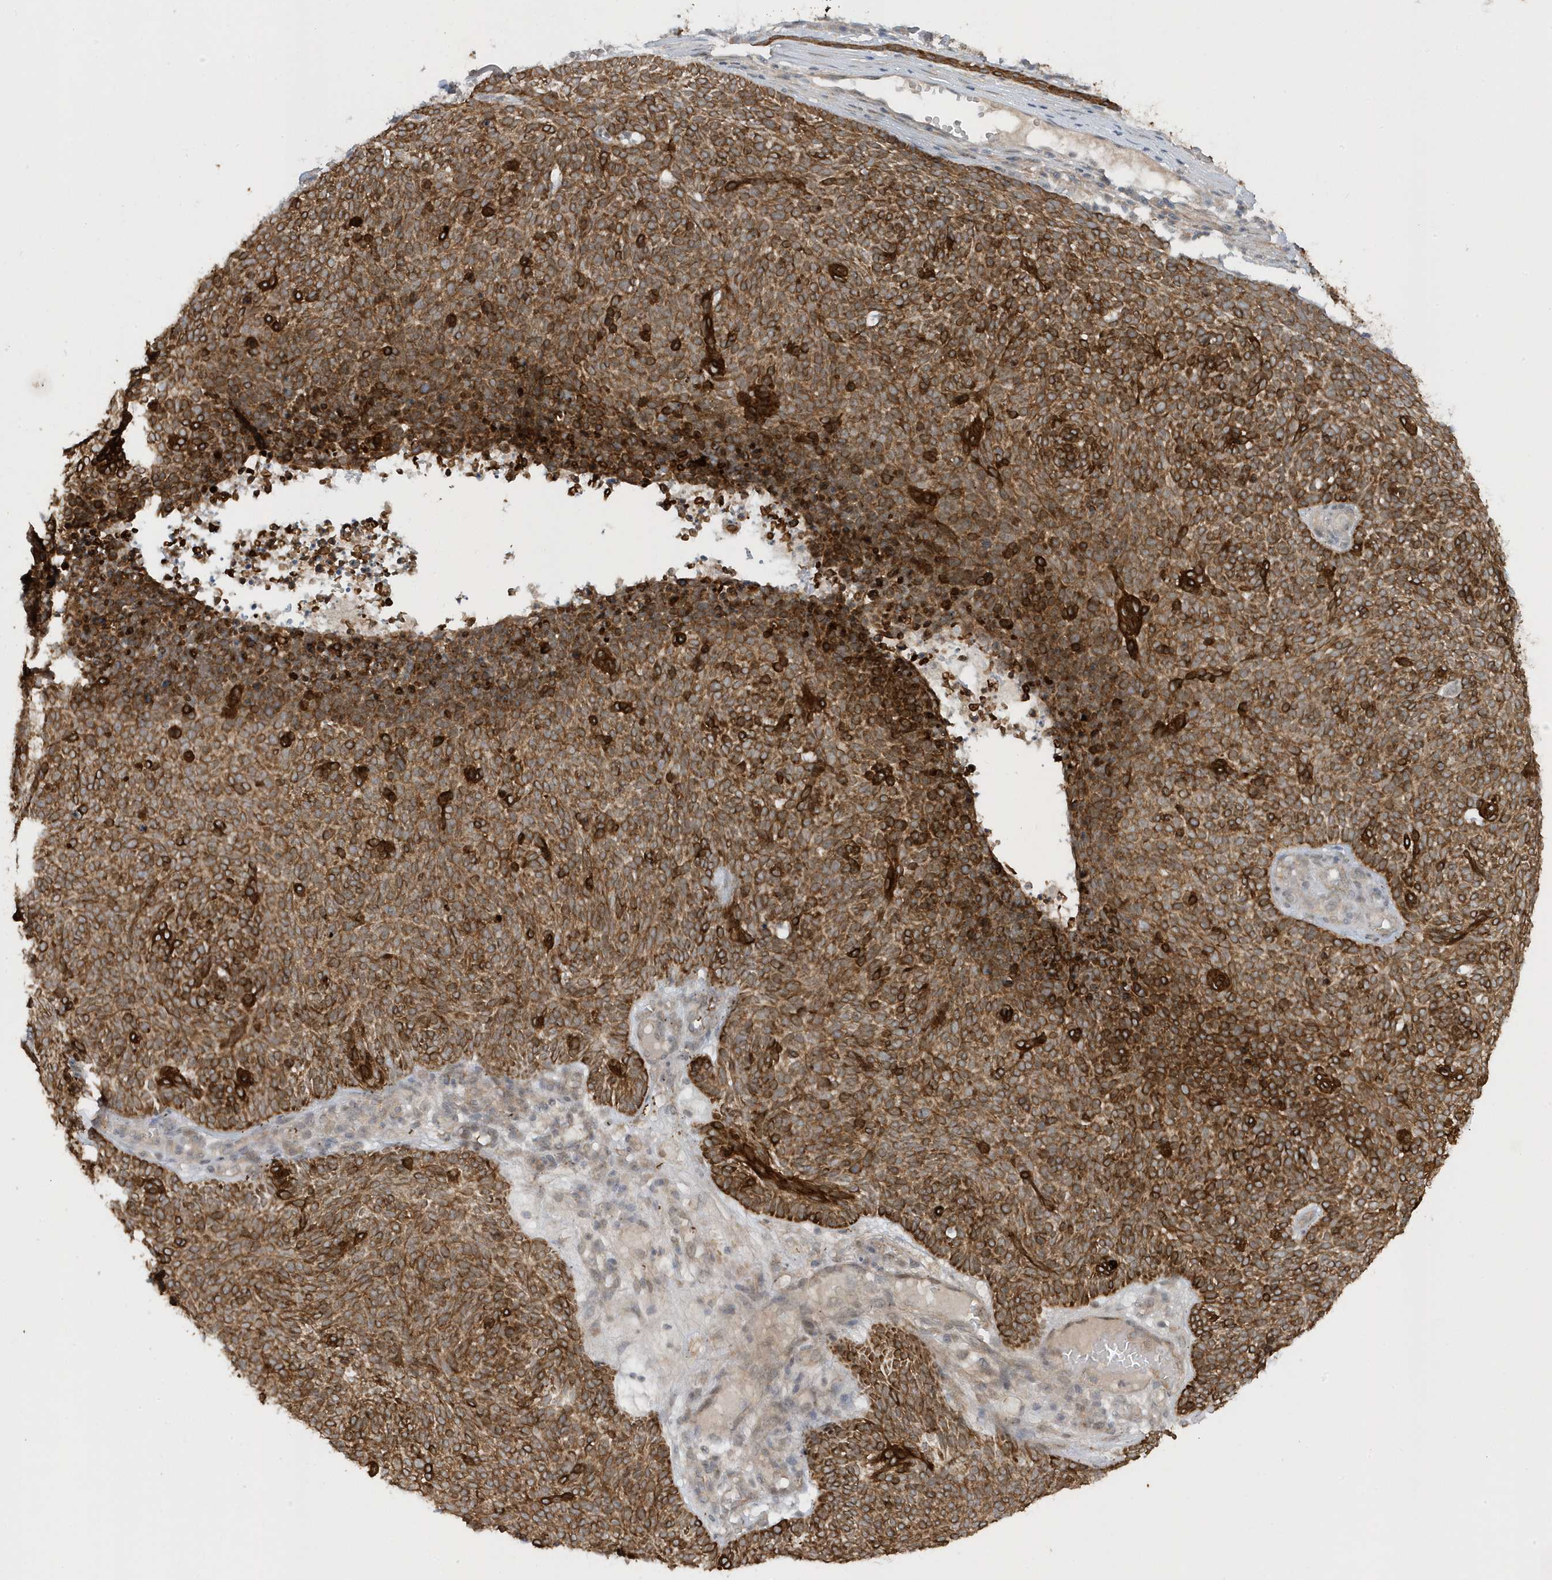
{"staining": {"intensity": "moderate", "quantity": ">75%", "location": "cytoplasmic/membranous"}, "tissue": "skin cancer", "cell_type": "Tumor cells", "image_type": "cancer", "snomed": [{"axis": "morphology", "description": "Squamous cell carcinoma, NOS"}, {"axis": "topography", "description": "Skin"}], "caption": "Skin cancer (squamous cell carcinoma) was stained to show a protein in brown. There is medium levels of moderate cytoplasmic/membranous expression in about >75% of tumor cells.", "gene": "PARD3B", "patient": {"sex": "female", "age": 90}}